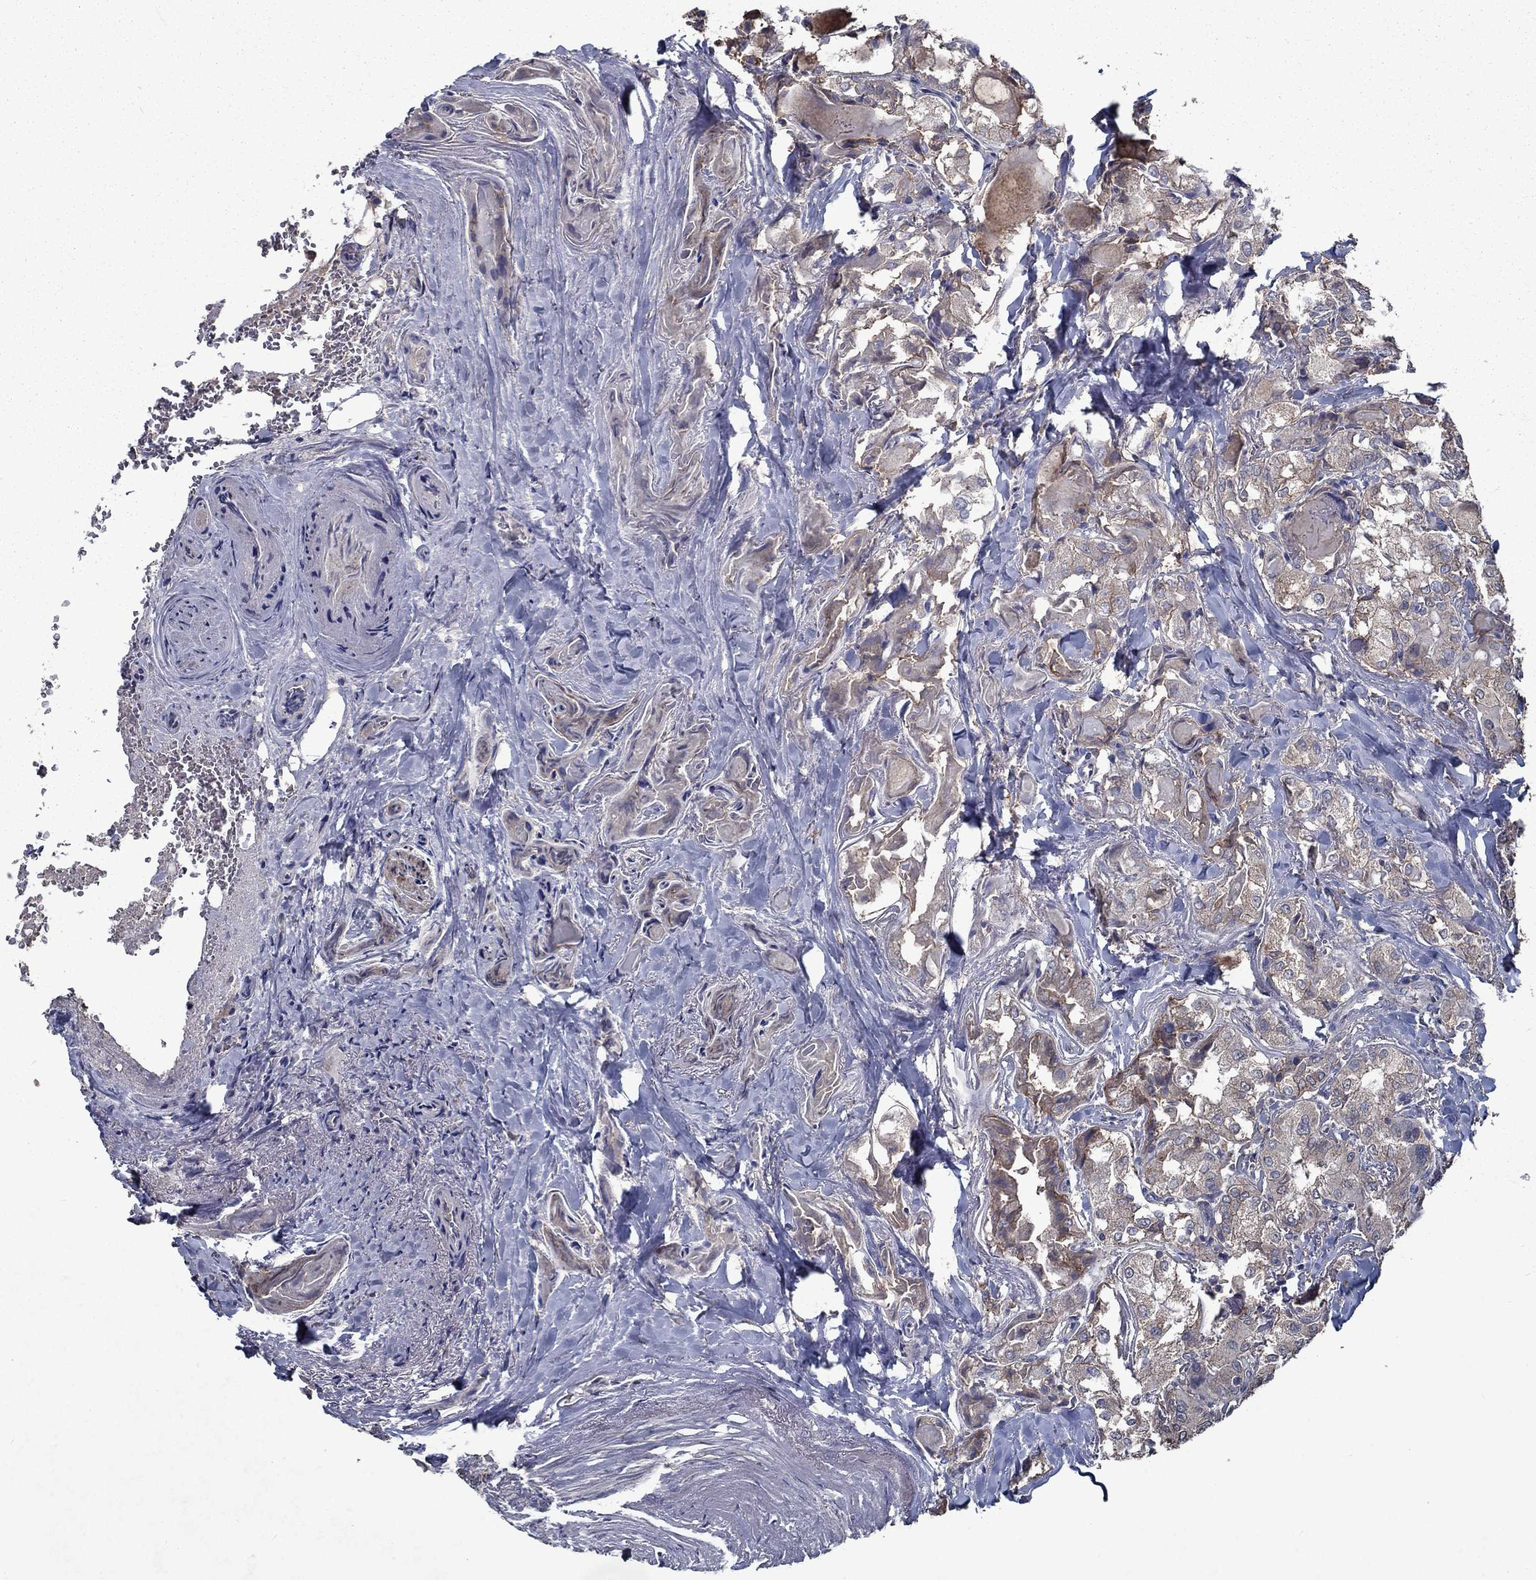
{"staining": {"intensity": "moderate", "quantity": "<25%", "location": "cytoplasmic/membranous"}, "tissue": "thyroid cancer", "cell_type": "Tumor cells", "image_type": "cancer", "snomed": [{"axis": "morphology", "description": "Normal tissue, NOS"}, {"axis": "morphology", "description": "Papillary adenocarcinoma, NOS"}, {"axis": "topography", "description": "Thyroid gland"}], "caption": "Thyroid papillary adenocarcinoma stained for a protein displays moderate cytoplasmic/membranous positivity in tumor cells.", "gene": "SLC44A1", "patient": {"sex": "female", "age": 66}}